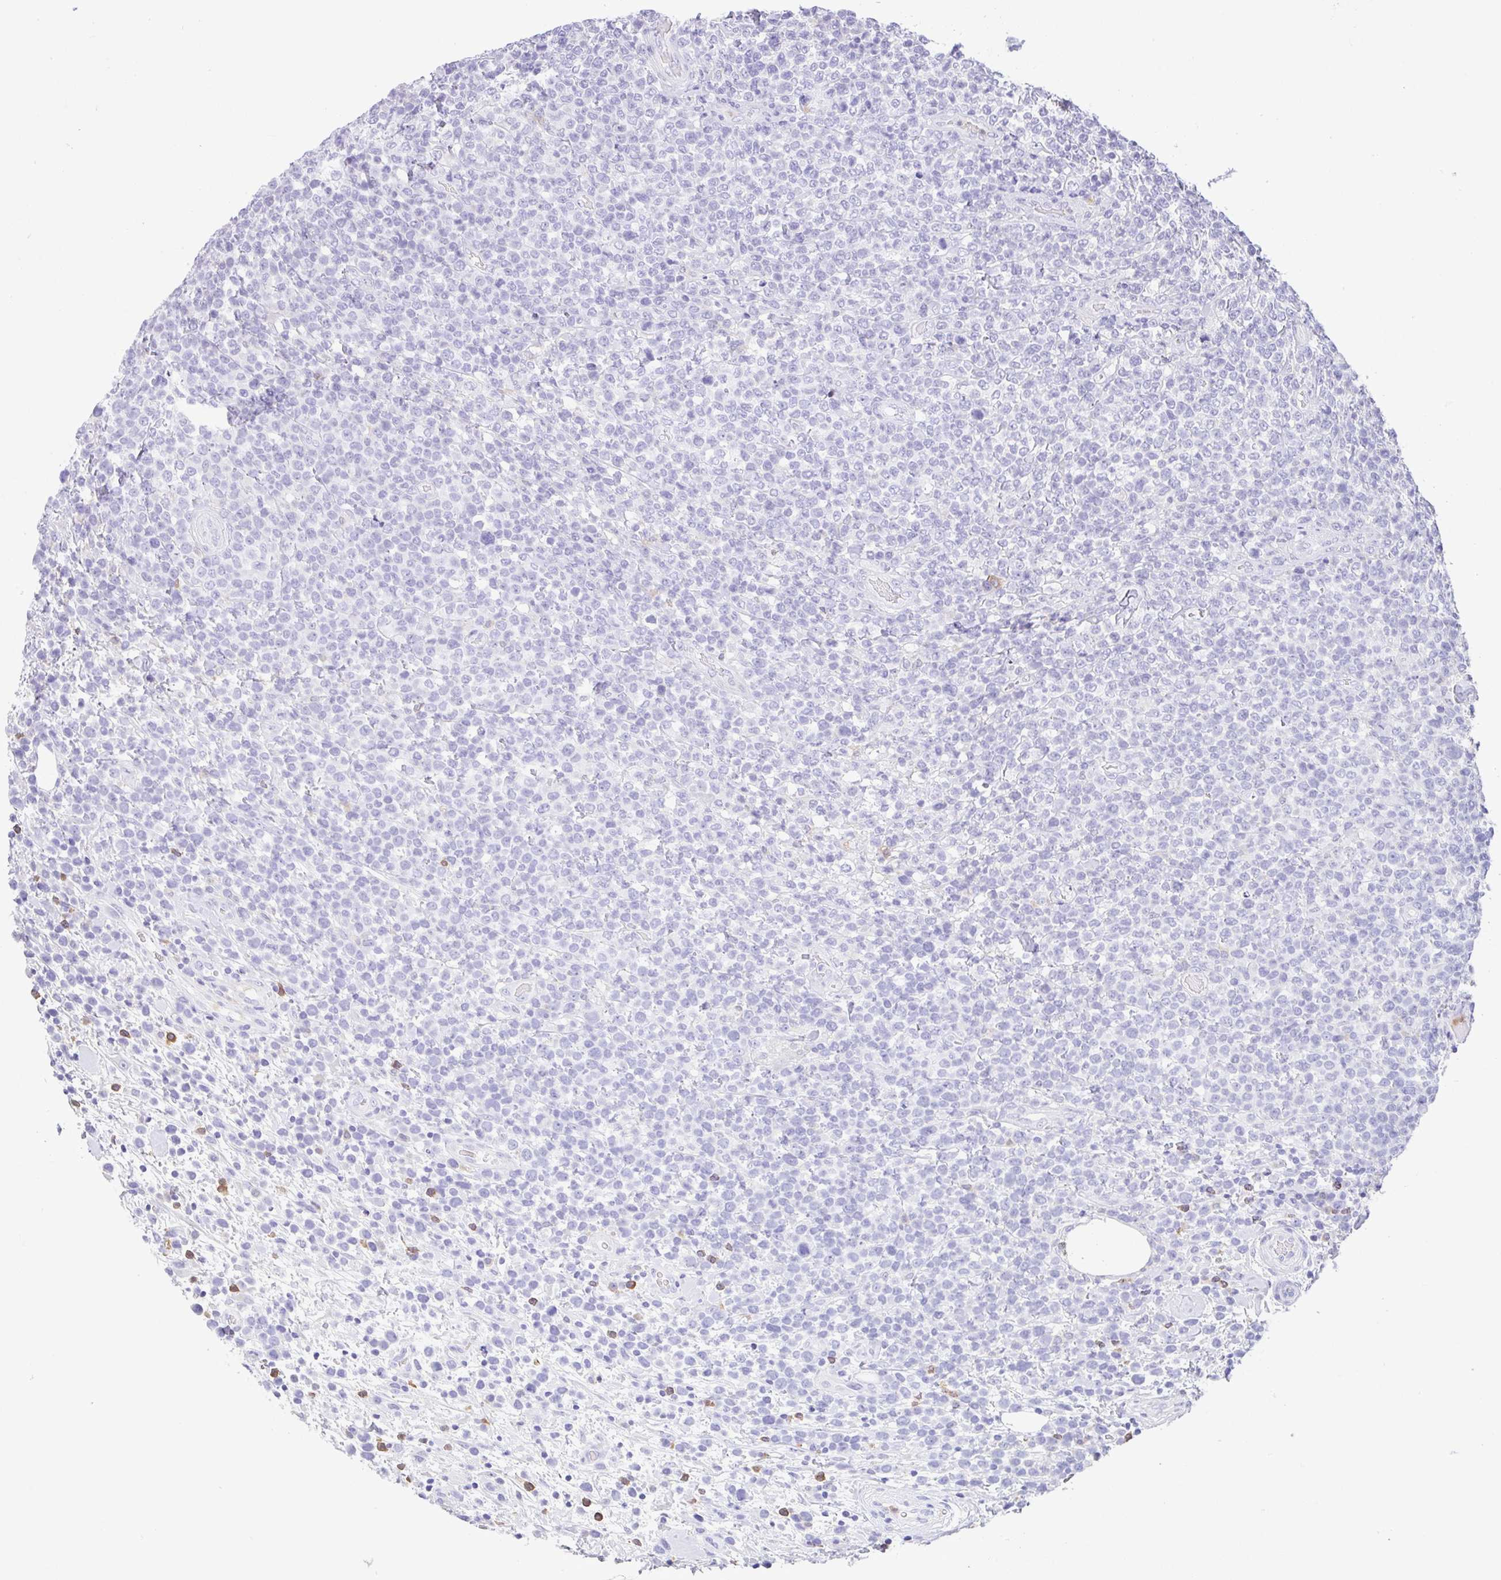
{"staining": {"intensity": "negative", "quantity": "none", "location": "none"}, "tissue": "lymphoma", "cell_type": "Tumor cells", "image_type": "cancer", "snomed": [{"axis": "morphology", "description": "Malignant lymphoma, non-Hodgkin's type, High grade"}, {"axis": "topography", "description": "Soft tissue"}], "caption": "A micrograph of high-grade malignant lymphoma, non-Hodgkin's type stained for a protein demonstrates no brown staining in tumor cells.", "gene": "NCF1", "patient": {"sex": "female", "age": 56}}